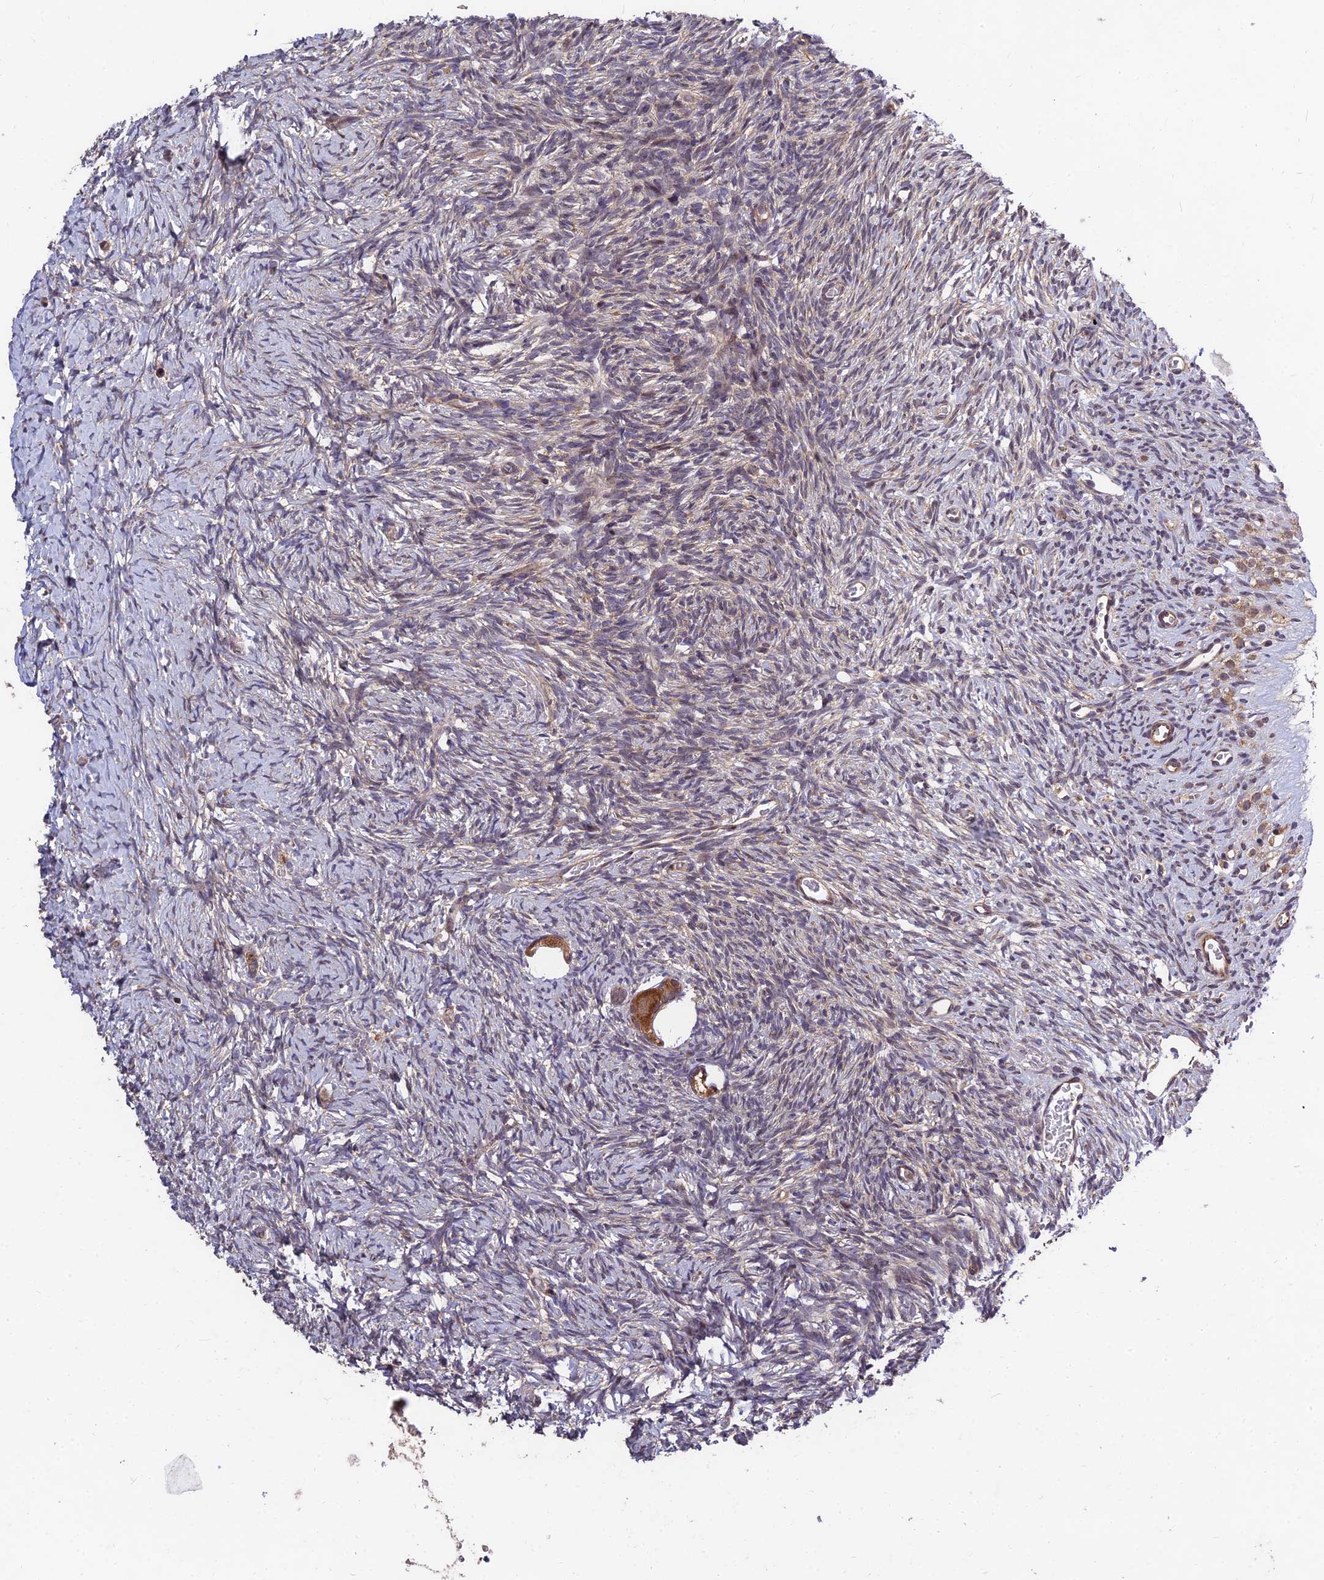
{"staining": {"intensity": "strong", "quantity": ">75%", "location": "cytoplasmic/membranous"}, "tissue": "ovary", "cell_type": "Follicle cells", "image_type": "normal", "snomed": [{"axis": "morphology", "description": "Normal tissue, NOS"}, {"axis": "topography", "description": "Ovary"}], "caption": "DAB immunohistochemical staining of normal ovary displays strong cytoplasmic/membranous protein positivity in about >75% of follicle cells.", "gene": "MKKS", "patient": {"sex": "female", "age": 39}}